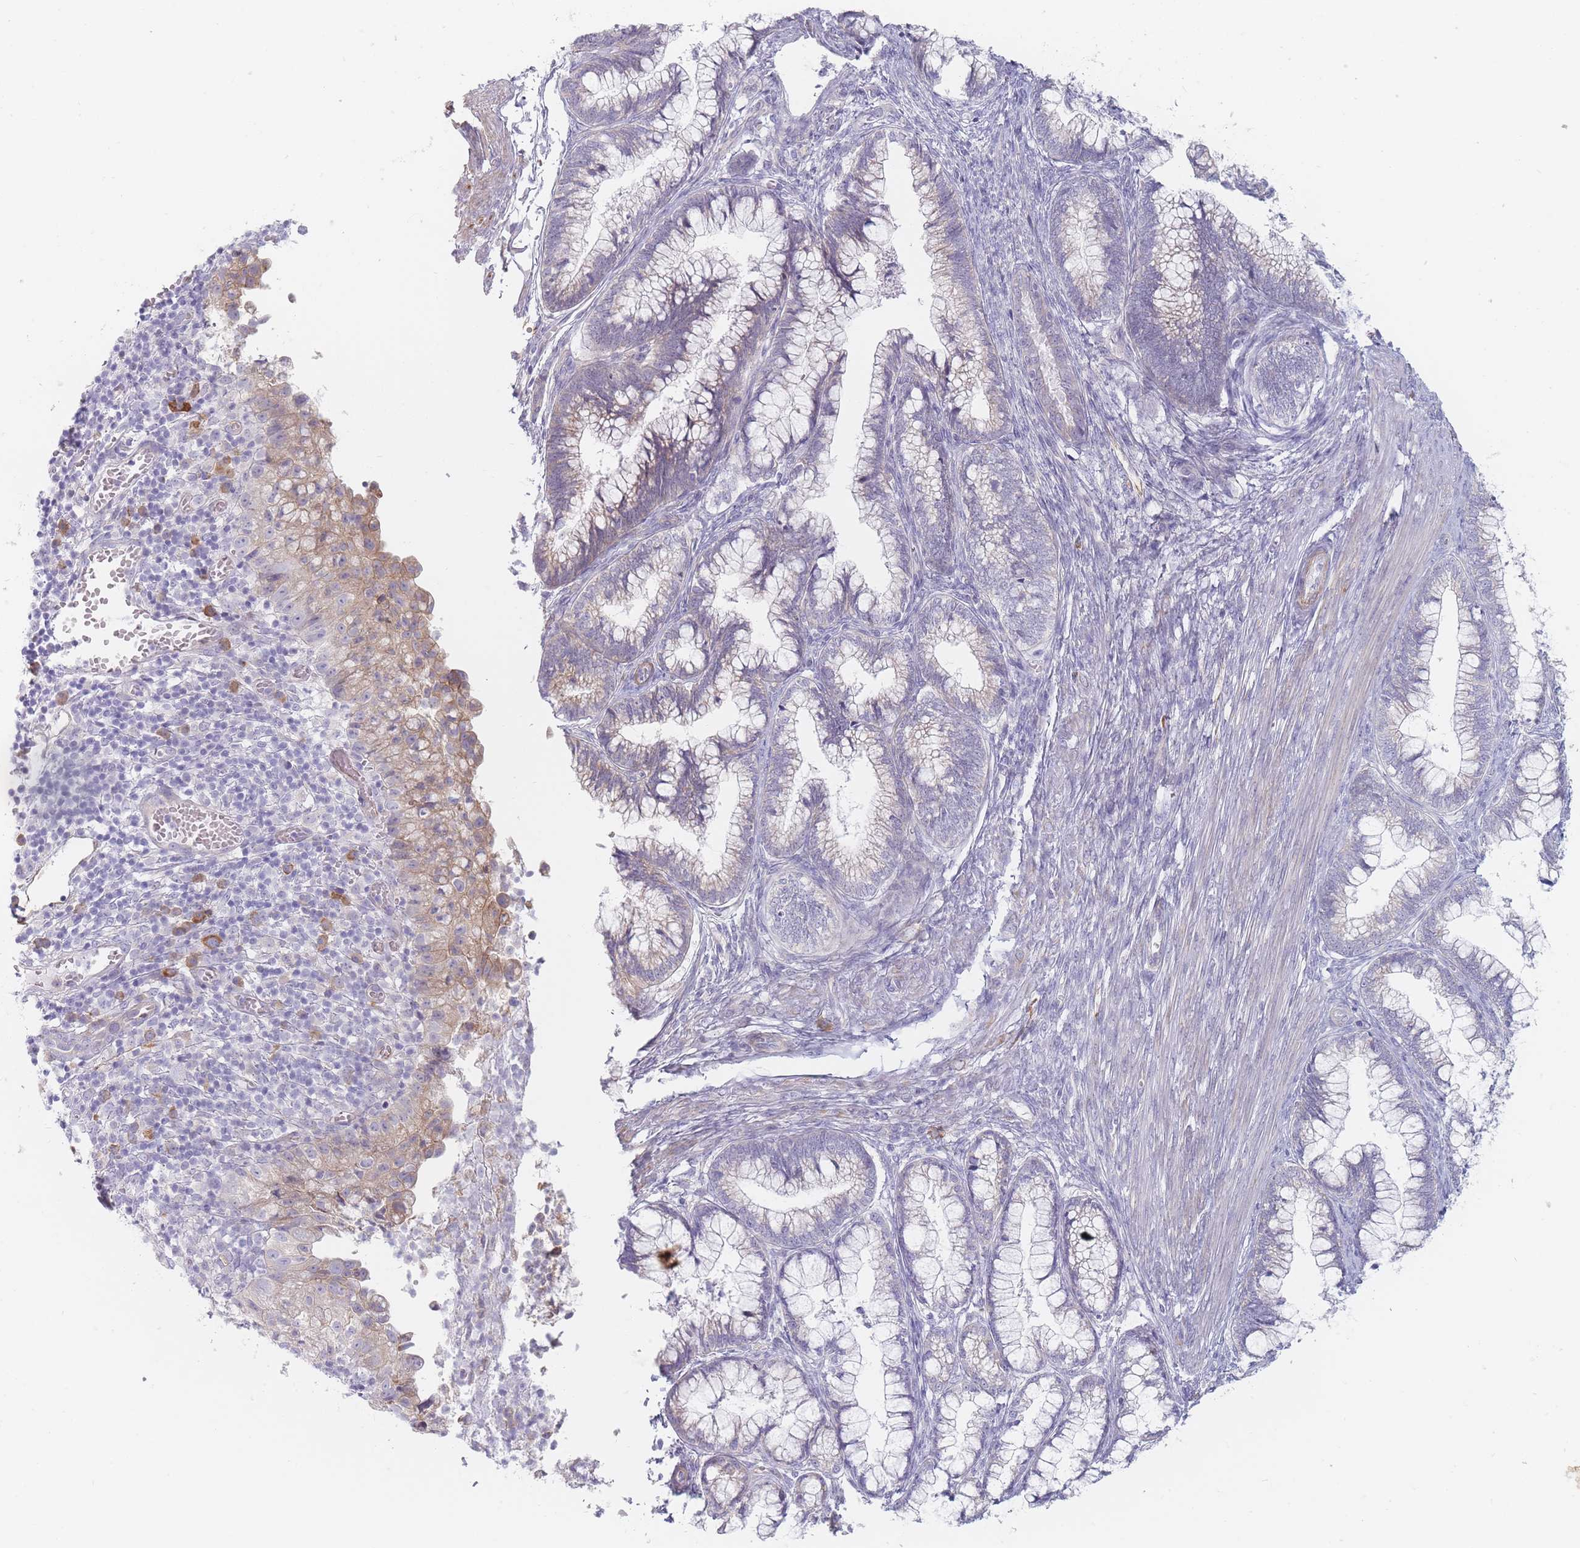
{"staining": {"intensity": "moderate", "quantity": "<25%", "location": "cytoplasmic/membranous"}, "tissue": "cervical cancer", "cell_type": "Tumor cells", "image_type": "cancer", "snomed": [{"axis": "morphology", "description": "Adenocarcinoma, NOS"}, {"axis": "topography", "description": "Cervix"}], "caption": "Protein staining of cervical cancer tissue reveals moderate cytoplasmic/membranous staining in about <25% of tumor cells. (DAB = brown stain, brightfield microscopy at high magnification).", "gene": "ERBIN", "patient": {"sex": "female", "age": 44}}